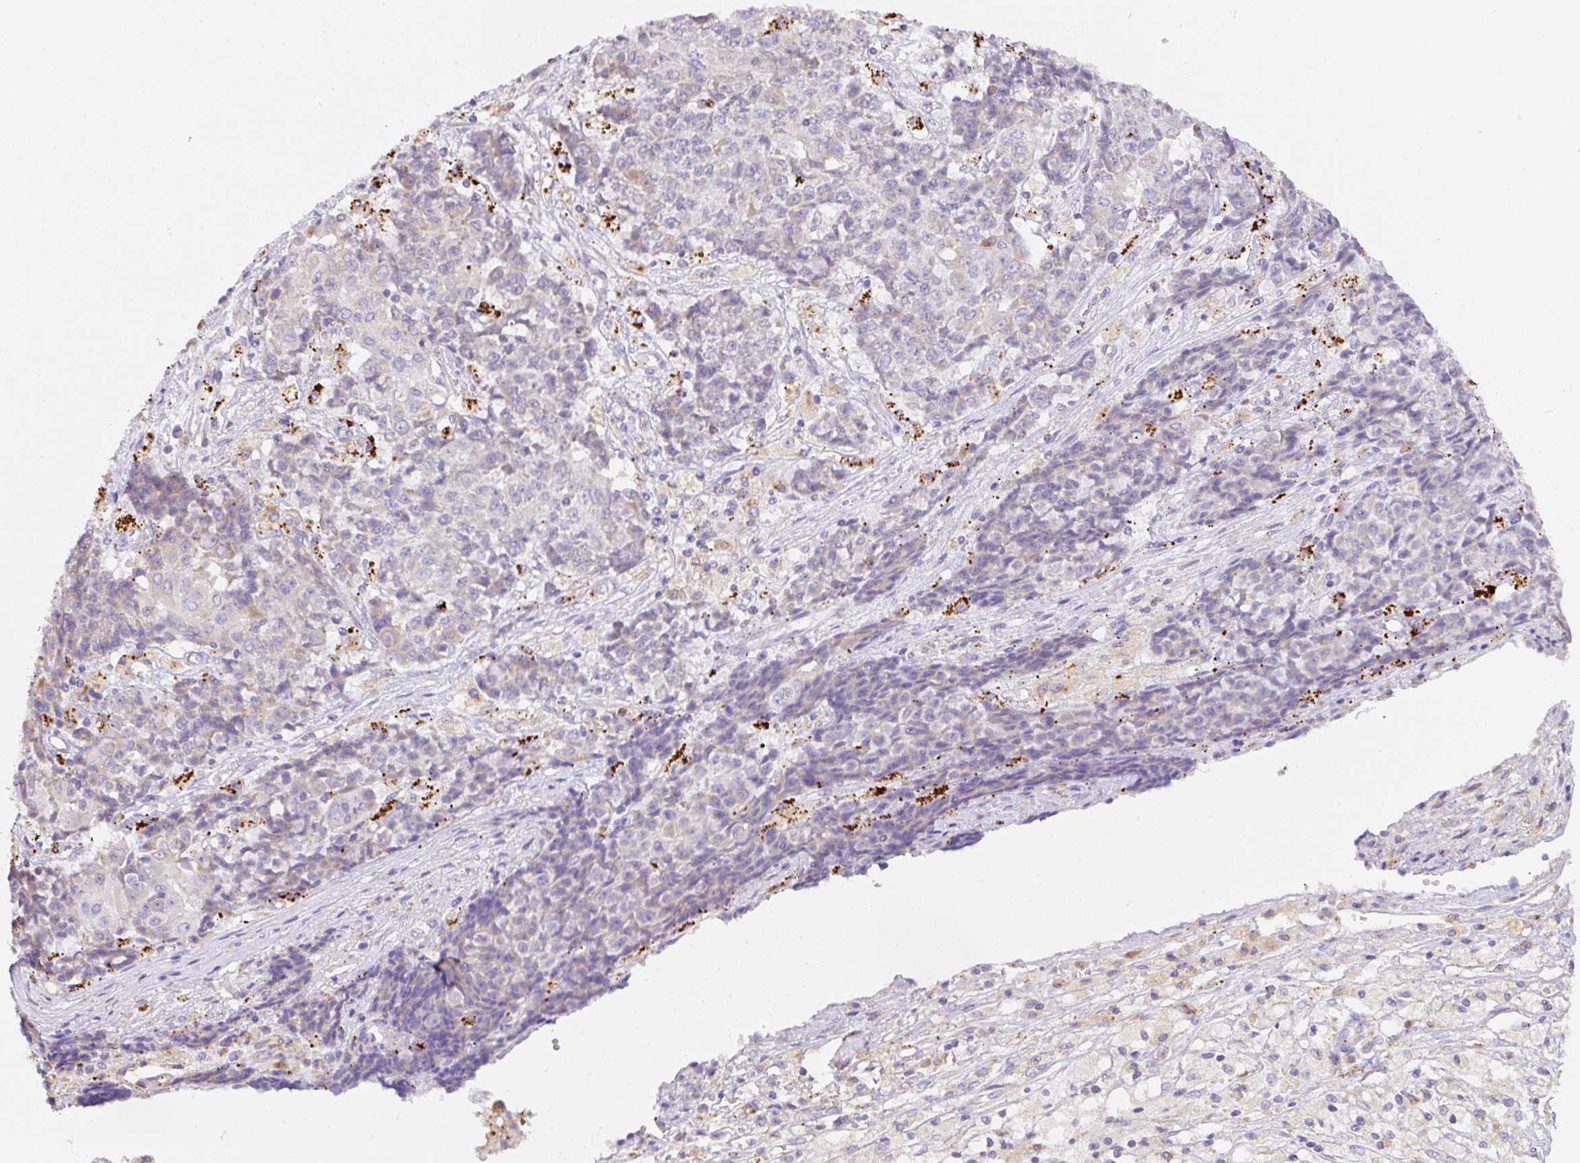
{"staining": {"intensity": "negative", "quantity": "none", "location": "none"}, "tissue": "ovarian cancer", "cell_type": "Tumor cells", "image_type": "cancer", "snomed": [{"axis": "morphology", "description": "Carcinoma, endometroid"}, {"axis": "topography", "description": "Ovary"}], "caption": "High magnification brightfield microscopy of ovarian cancer (endometroid carcinoma) stained with DAB (brown) and counterstained with hematoxylin (blue): tumor cells show no significant expression.", "gene": "CLEC3A", "patient": {"sex": "female", "age": 42}}